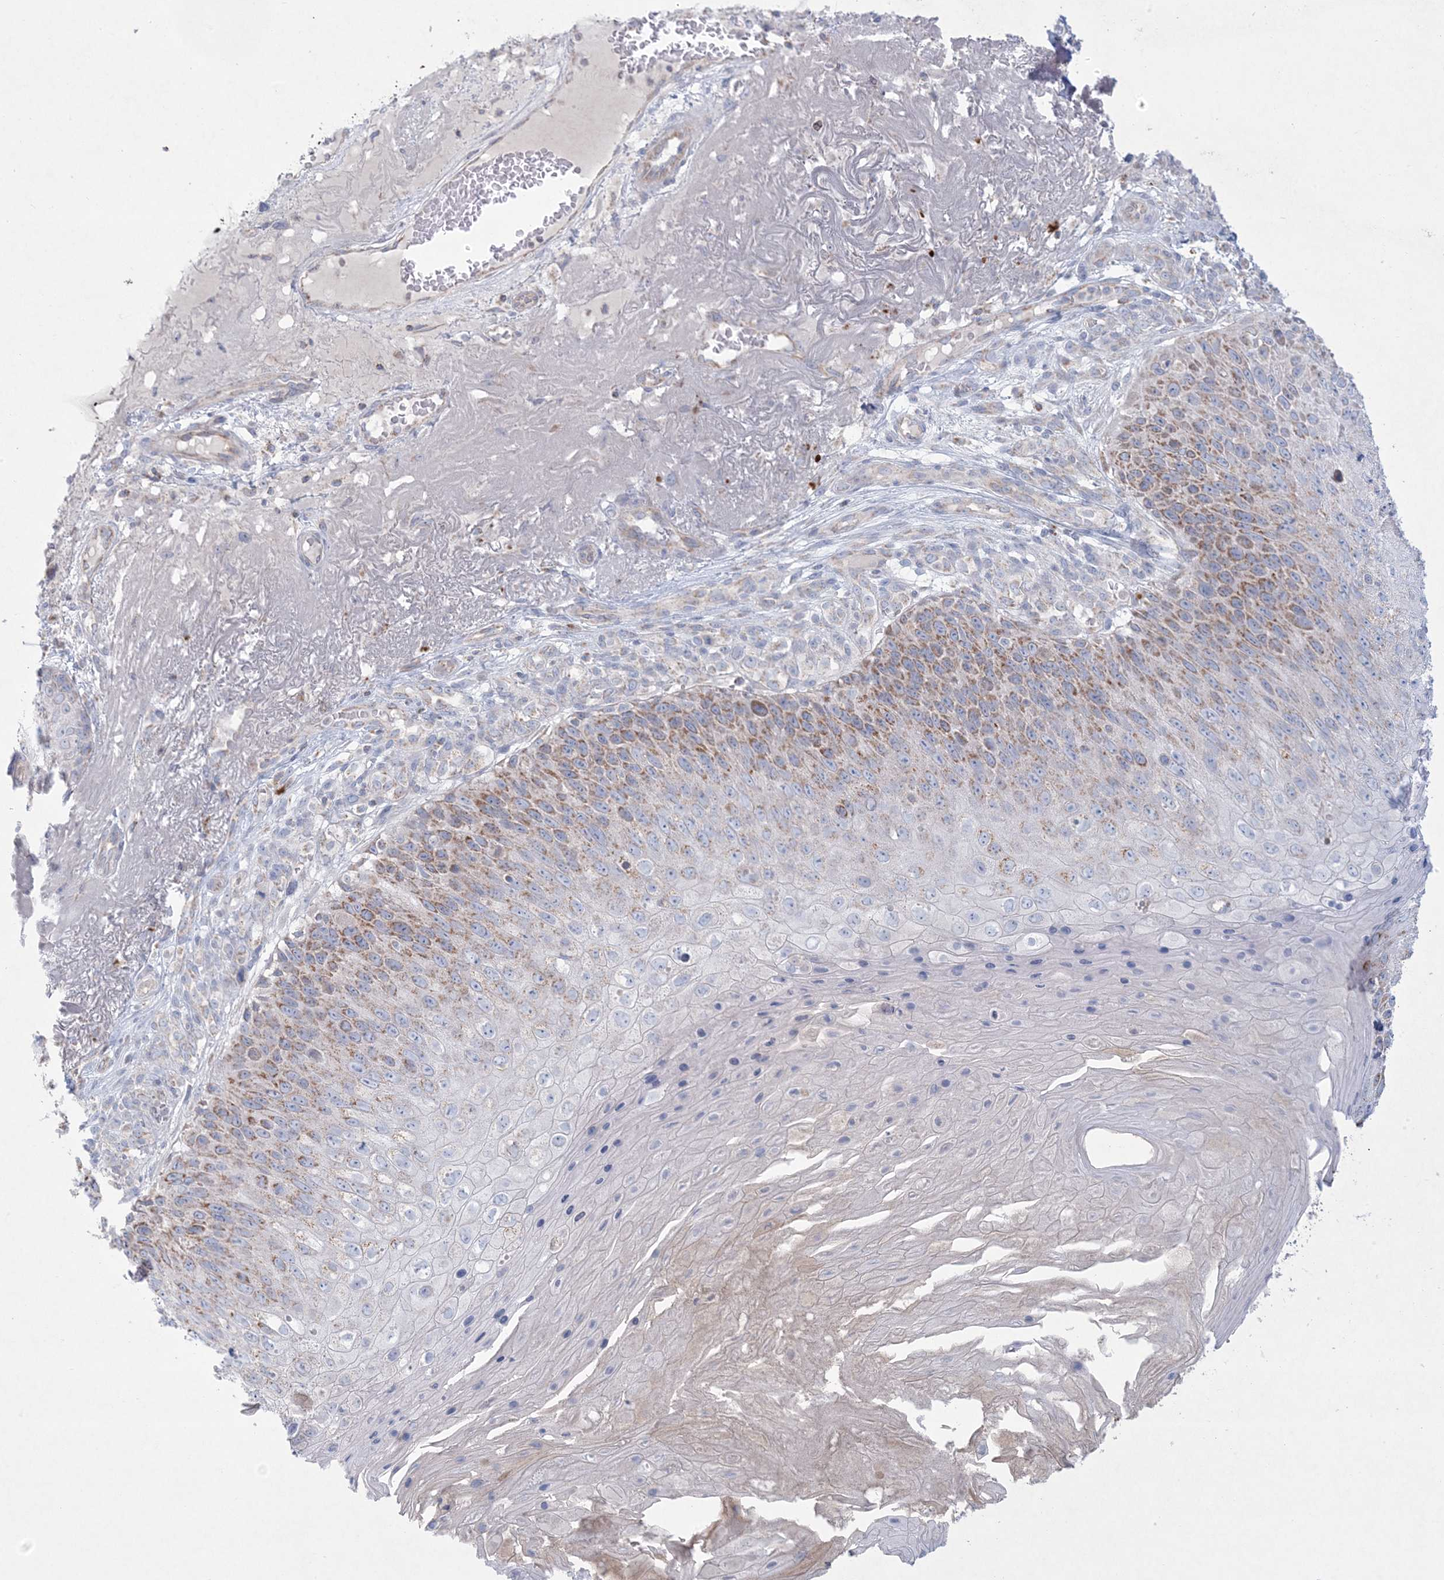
{"staining": {"intensity": "moderate", "quantity": "25%-75%", "location": "cytoplasmic/membranous"}, "tissue": "skin cancer", "cell_type": "Tumor cells", "image_type": "cancer", "snomed": [{"axis": "morphology", "description": "Squamous cell carcinoma, NOS"}, {"axis": "topography", "description": "Skin"}], "caption": "Immunohistochemical staining of human squamous cell carcinoma (skin) reveals medium levels of moderate cytoplasmic/membranous expression in about 25%-75% of tumor cells.", "gene": "KCTD6", "patient": {"sex": "female", "age": 88}}